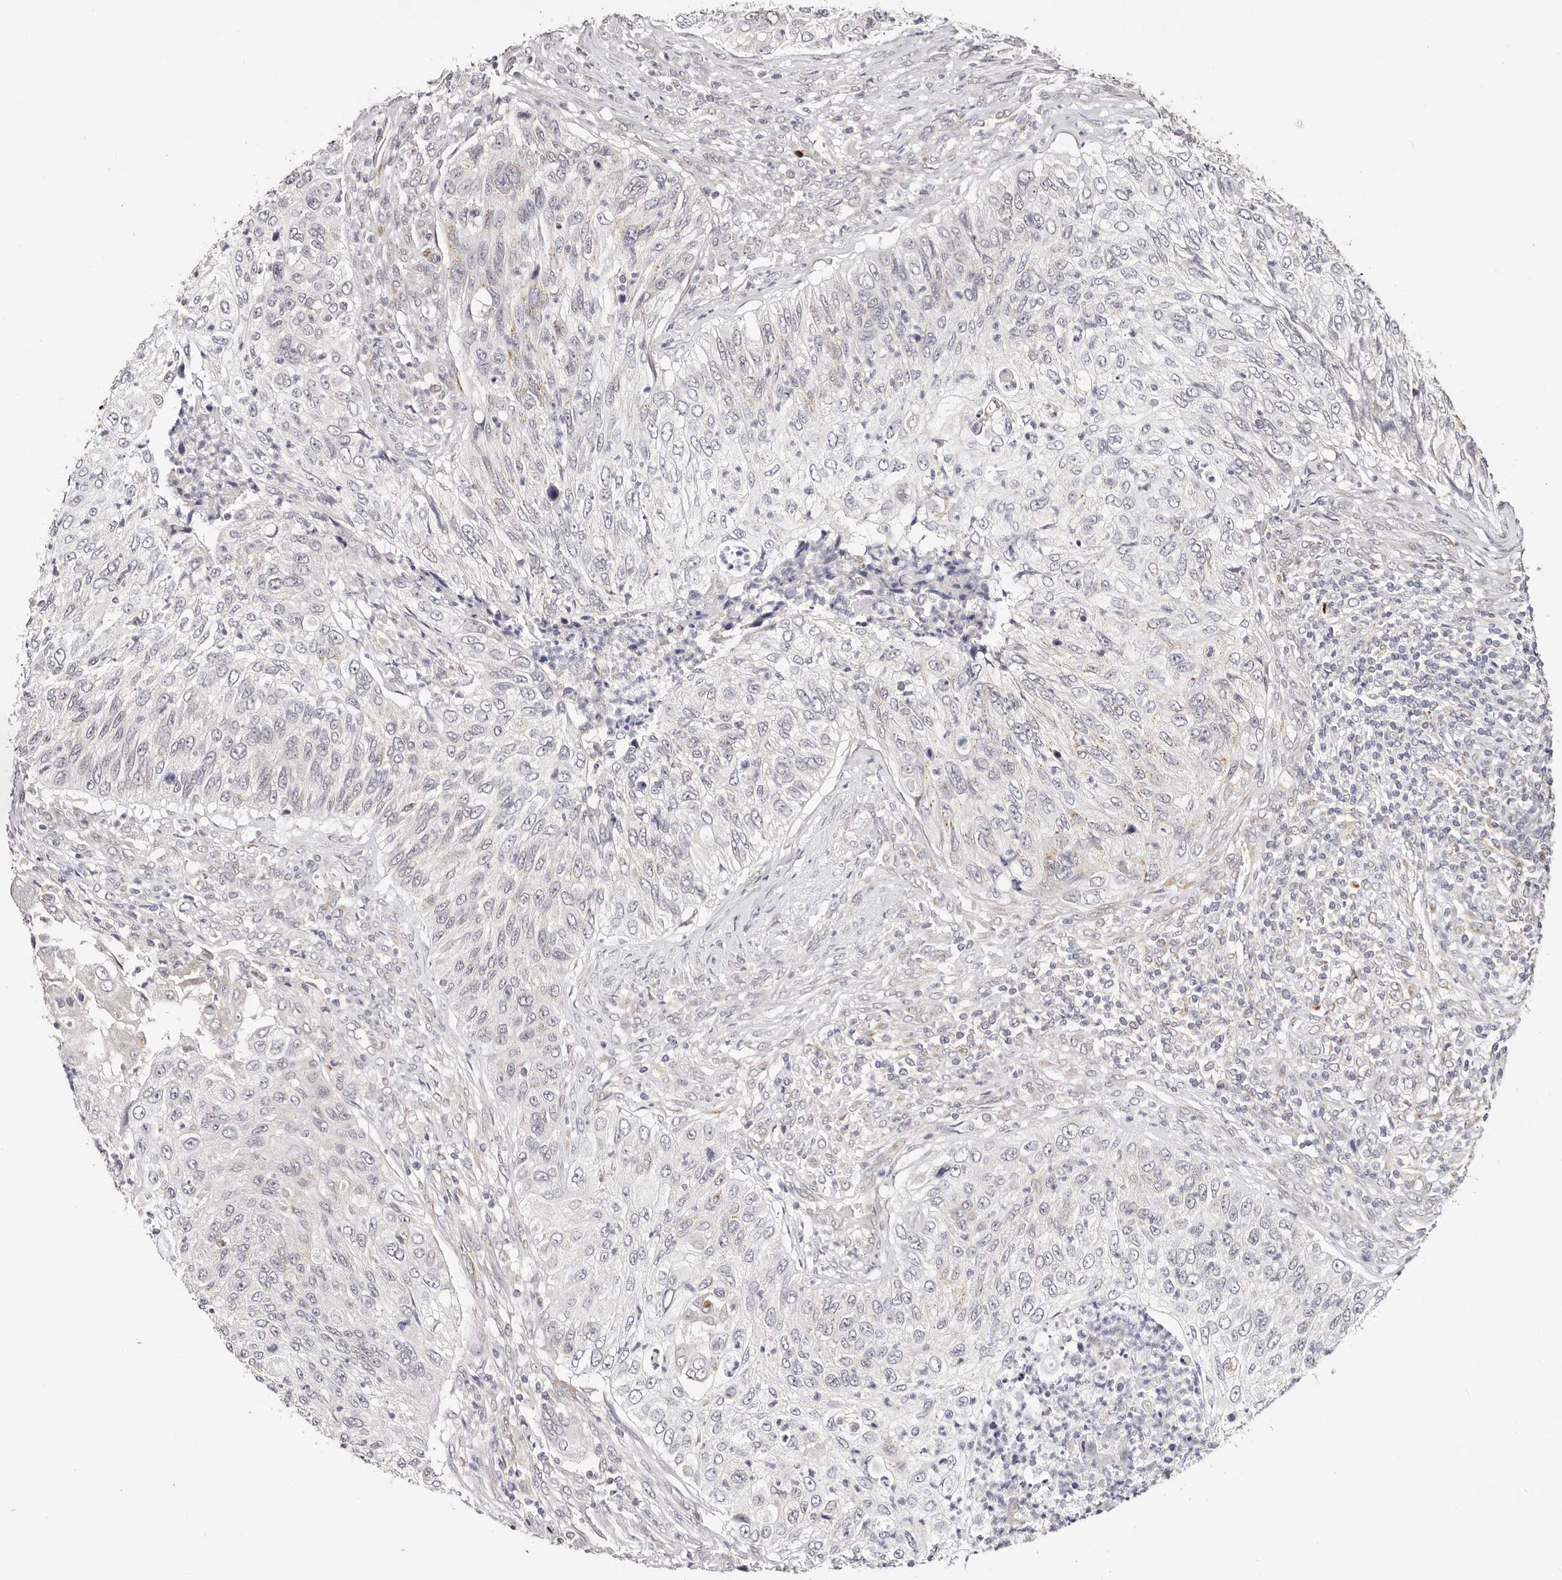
{"staining": {"intensity": "negative", "quantity": "none", "location": "none"}, "tissue": "urothelial cancer", "cell_type": "Tumor cells", "image_type": "cancer", "snomed": [{"axis": "morphology", "description": "Urothelial carcinoma, High grade"}, {"axis": "topography", "description": "Urinary bladder"}], "caption": "Tumor cells are negative for protein expression in human high-grade urothelial carcinoma. (DAB immunohistochemistry visualized using brightfield microscopy, high magnification).", "gene": "VIPAS39", "patient": {"sex": "female", "age": 60}}